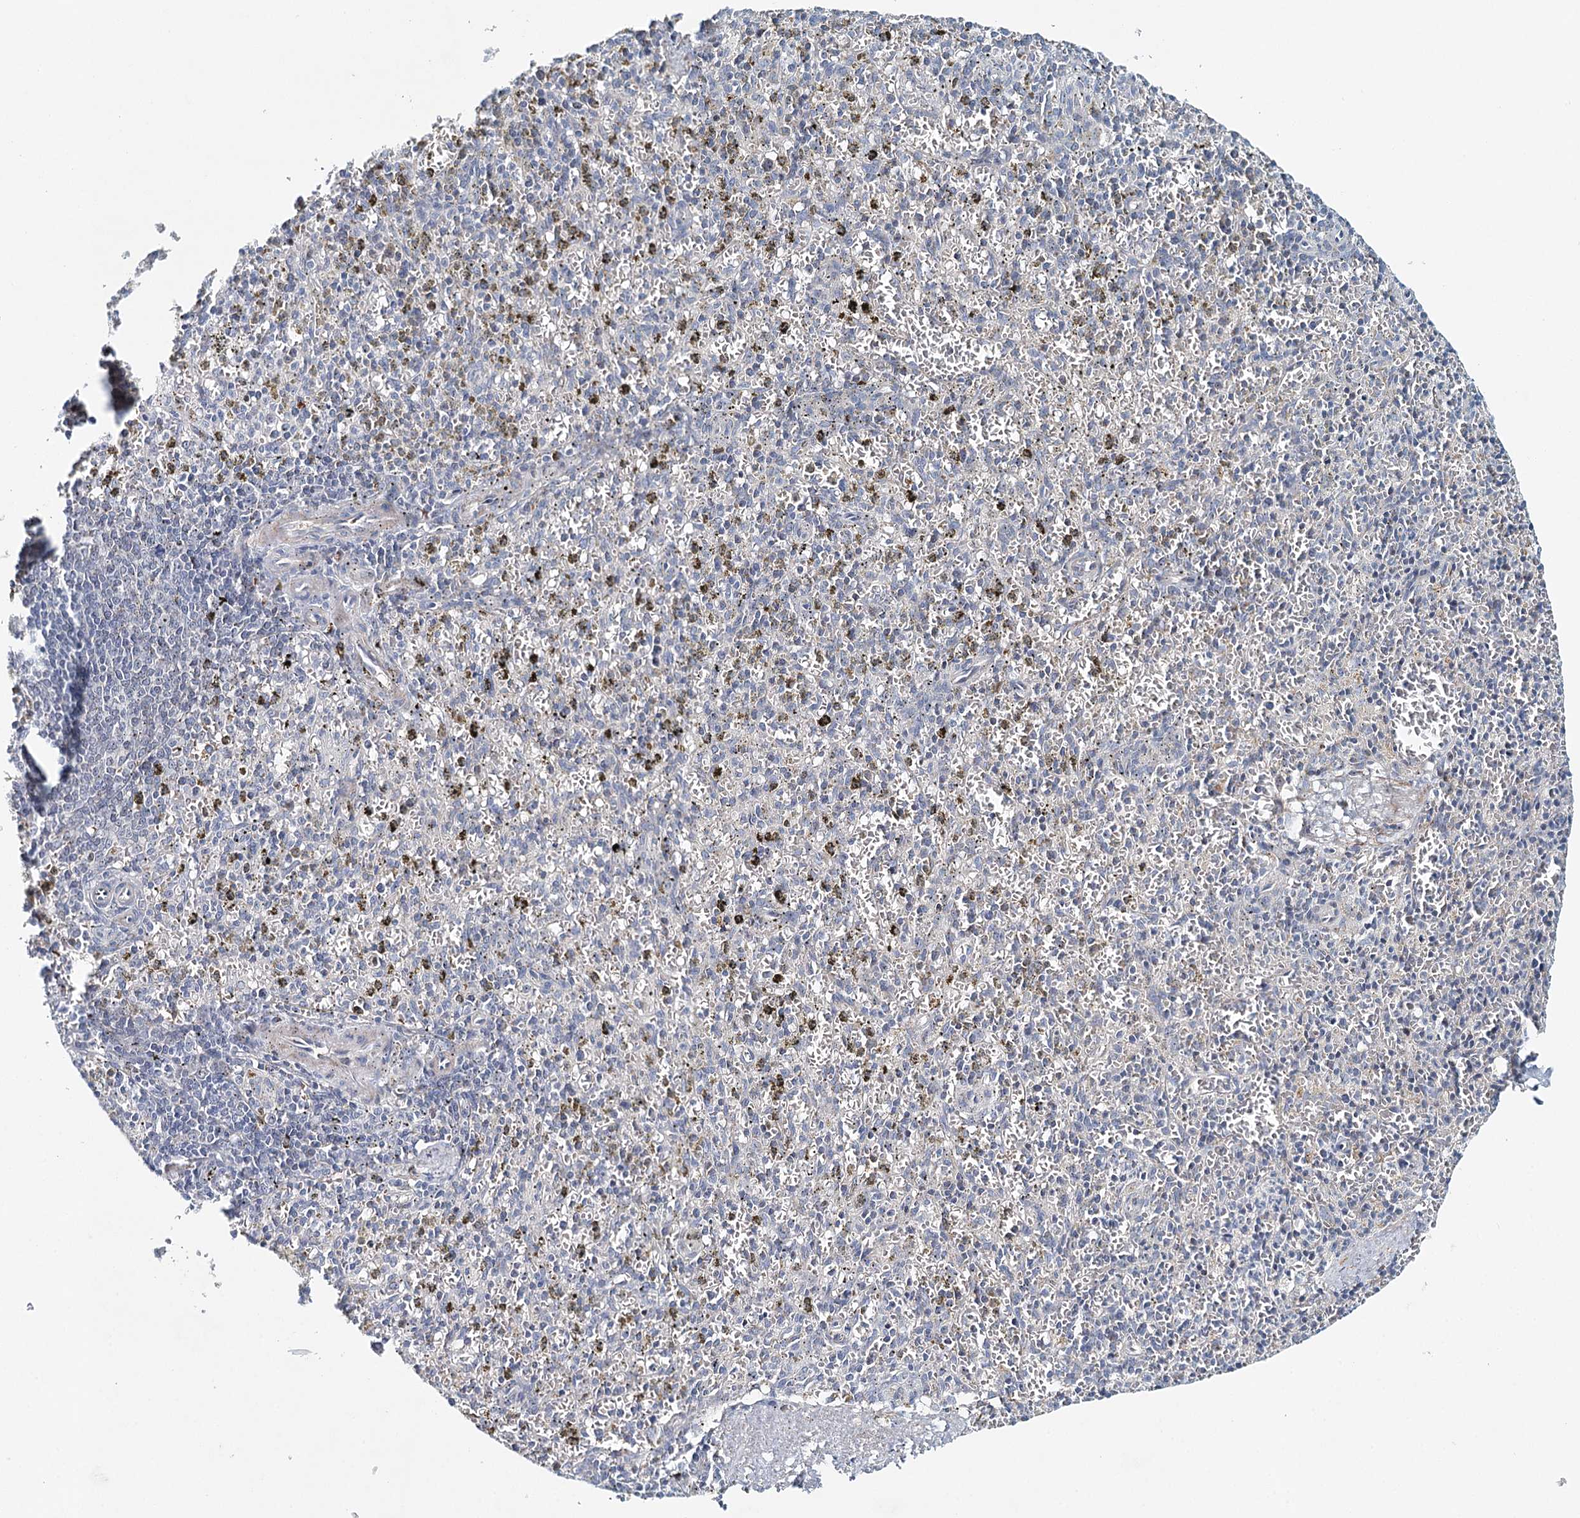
{"staining": {"intensity": "negative", "quantity": "none", "location": "none"}, "tissue": "spleen", "cell_type": "Cells in red pulp", "image_type": "normal", "snomed": [{"axis": "morphology", "description": "Normal tissue, NOS"}, {"axis": "topography", "description": "Spleen"}], "caption": "High power microscopy micrograph of an IHC micrograph of normal spleen, revealing no significant expression in cells in red pulp.", "gene": "RBM43", "patient": {"sex": "male", "age": 72}}